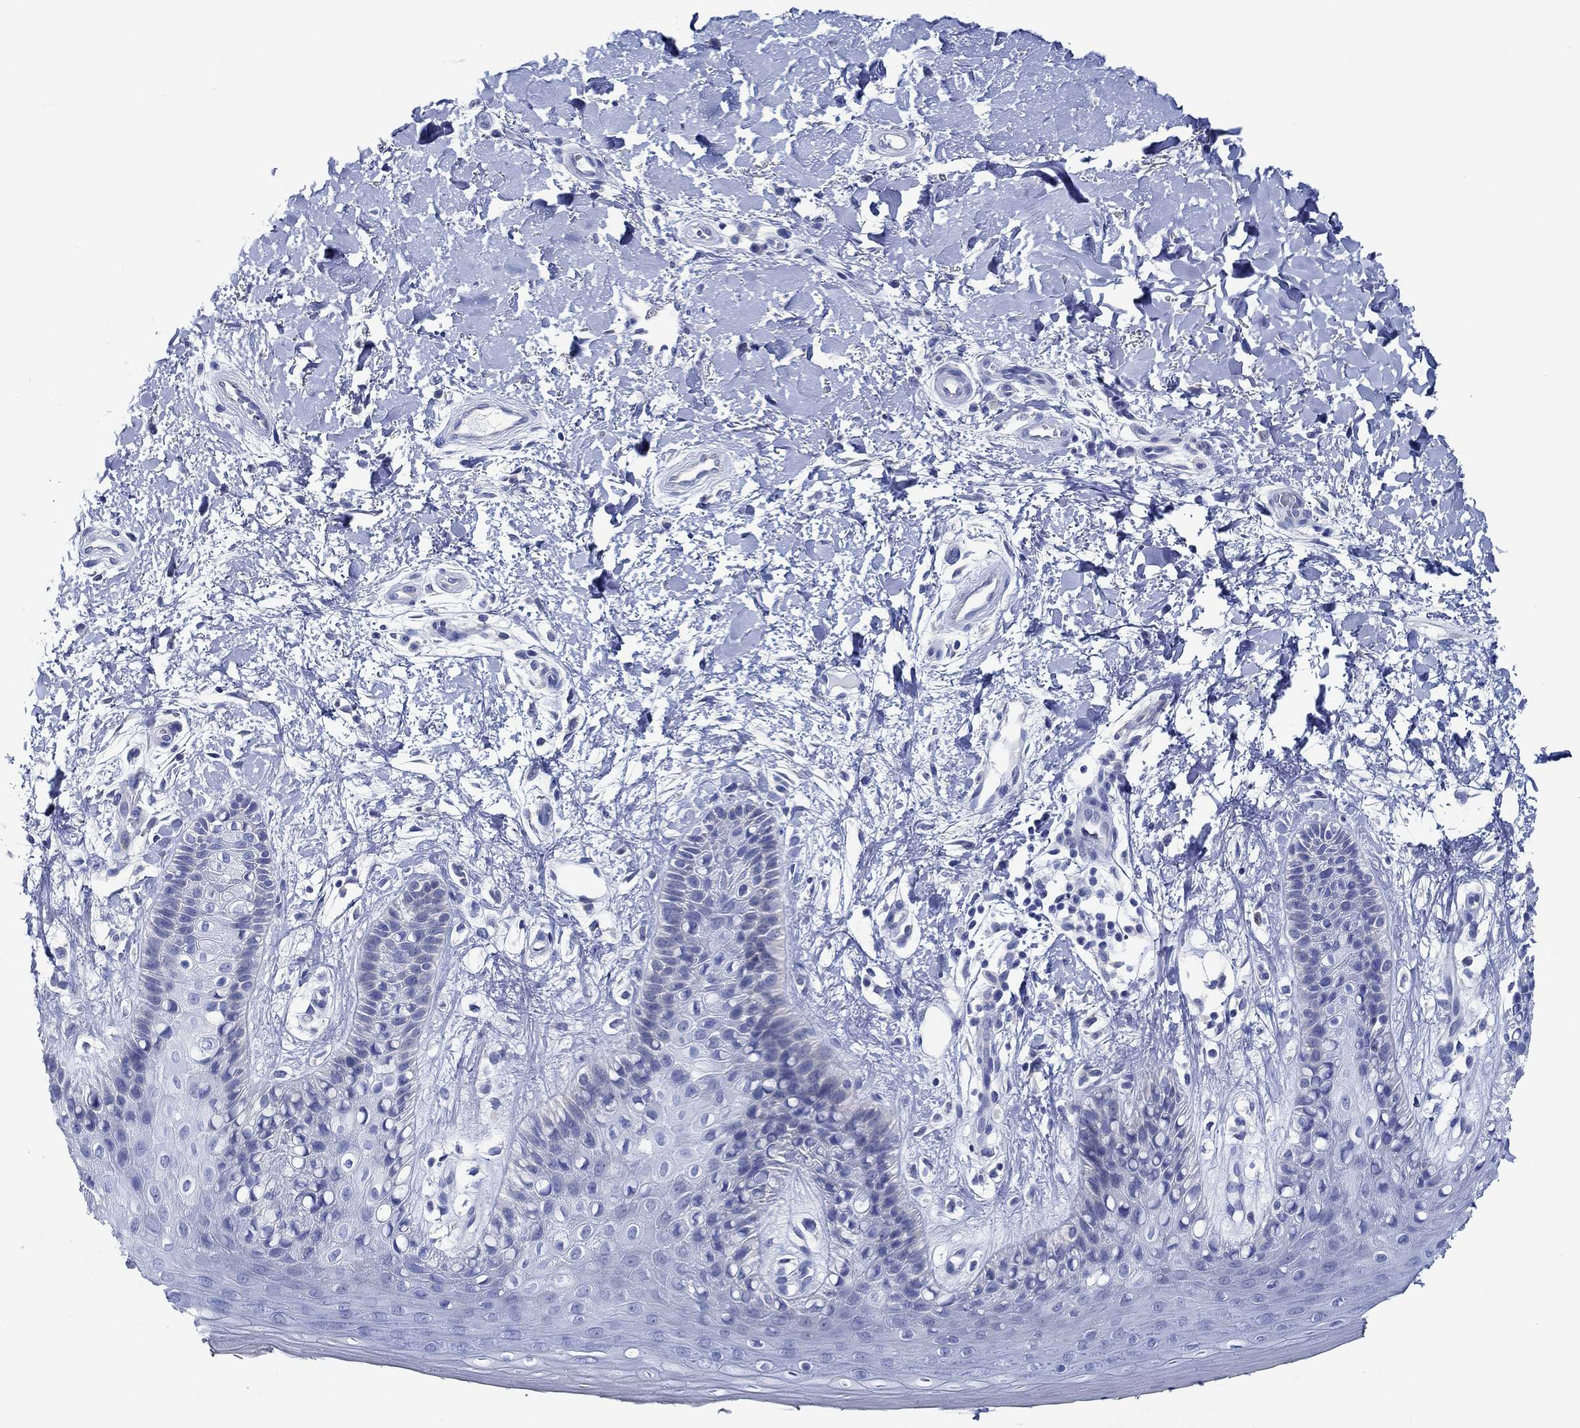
{"staining": {"intensity": "negative", "quantity": "none", "location": "none"}, "tissue": "skin", "cell_type": "Epidermal cells", "image_type": "normal", "snomed": [{"axis": "morphology", "description": "Normal tissue, NOS"}, {"axis": "topography", "description": "Anal"}], "caption": "DAB immunohistochemical staining of unremarkable human skin displays no significant positivity in epidermal cells.", "gene": "ZNF671", "patient": {"sex": "male", "age": 36}}